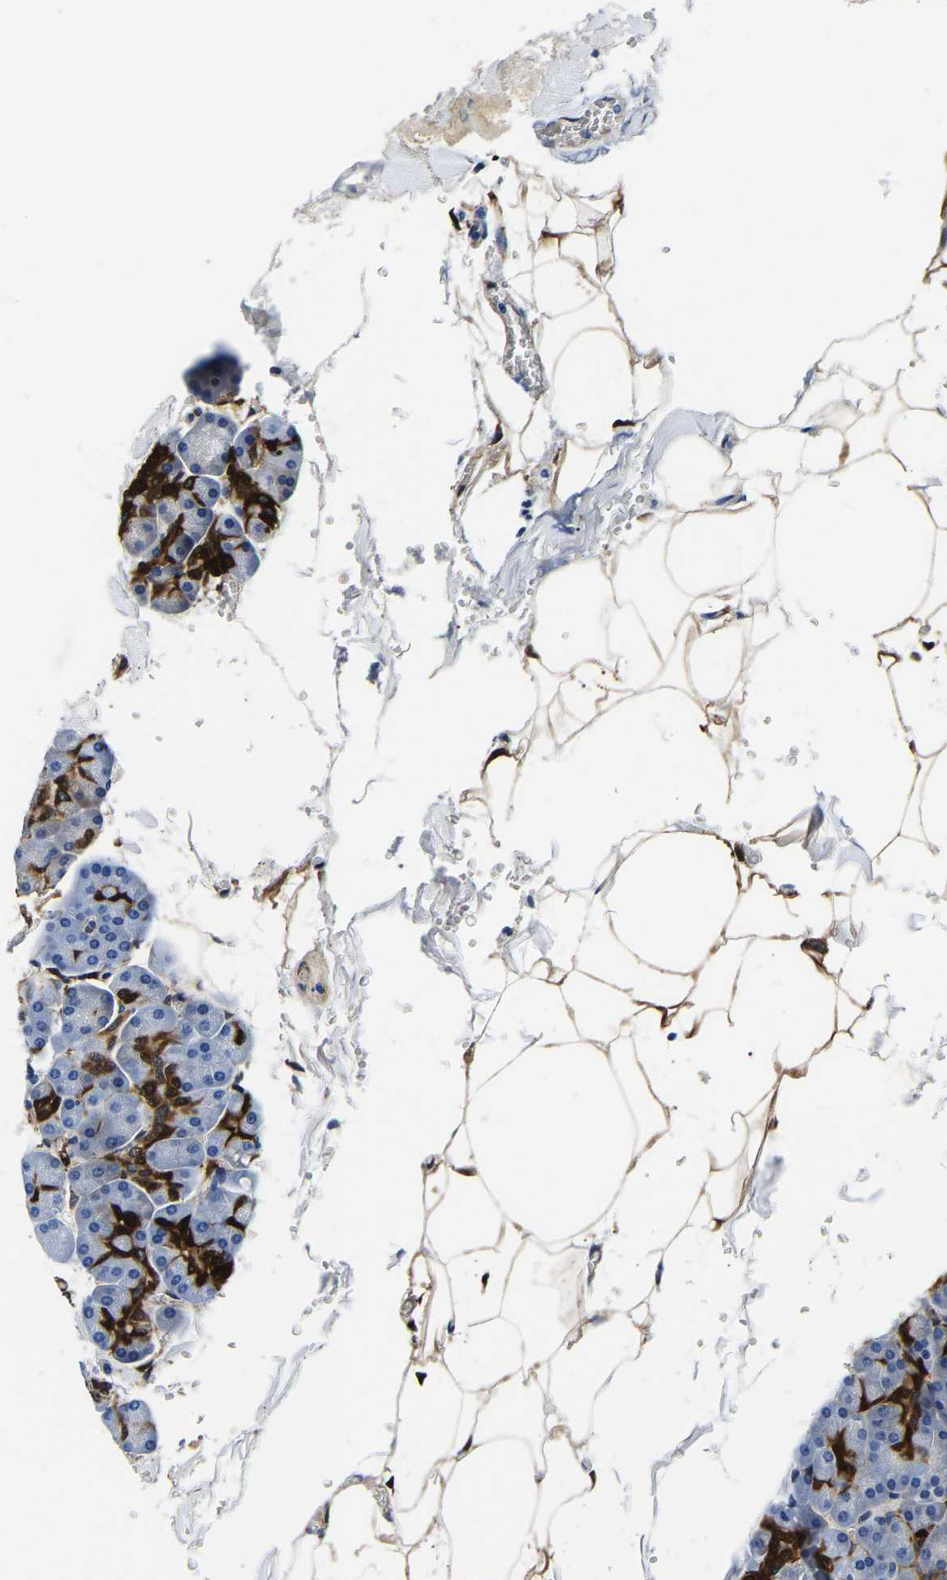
{"staining": {"intensity": "strong", "quantity": "<25%", "location": "cytoplasmic/membranous"}, "tissue": "pancreas", "cell_type": "Exocrine glandular cells", "image_type": "normal", "snomed": [{"axis": "morphology", "description": "Normal tissue, NOS"}, {"axis": "topography", "description": "Pancreas"}], "caption": "DAB immunohistochemical staining of normal human pancreas shows strong cytoplasmic/membranous protein expression in about <25% of exocrine glandular cells.", "gene": "S100A13", "patient": {"sex": "male", "age": 35}}